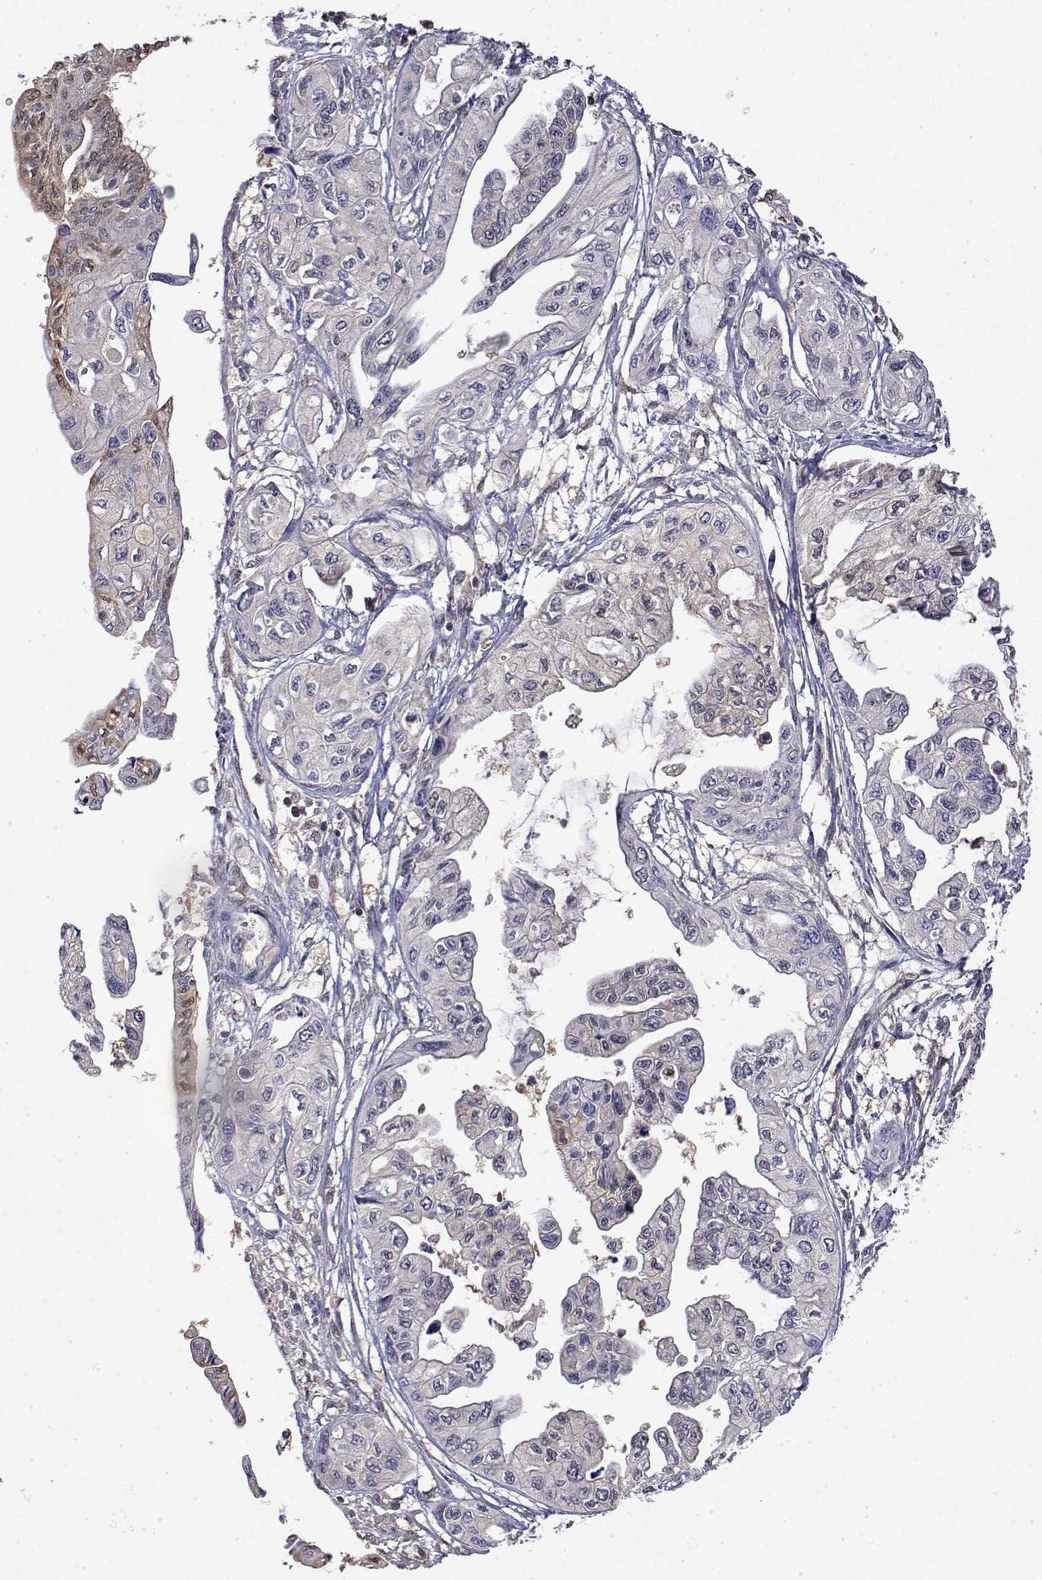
{"staining": {"intensity": "negative", "quantity": "none", "location": "none"}, "tissue": "pancreatic cancer", "cell_type": "Tumor cells", "image_type": "cancer", "snomed": [{"axis": "morphology", "description": "Adenocarcinoma, NOS"}, {"axis": "topography", "description": "Pancreas"}], "caption": "This histopathology image is of pancreatic adenocarcinoma stained with IHC to label a protein in brown with the nuclei are counter-stained blue. There is no staining in tumor cells.", "gene": "TPI1", "patient": {"sex": "female", "age": 76}}